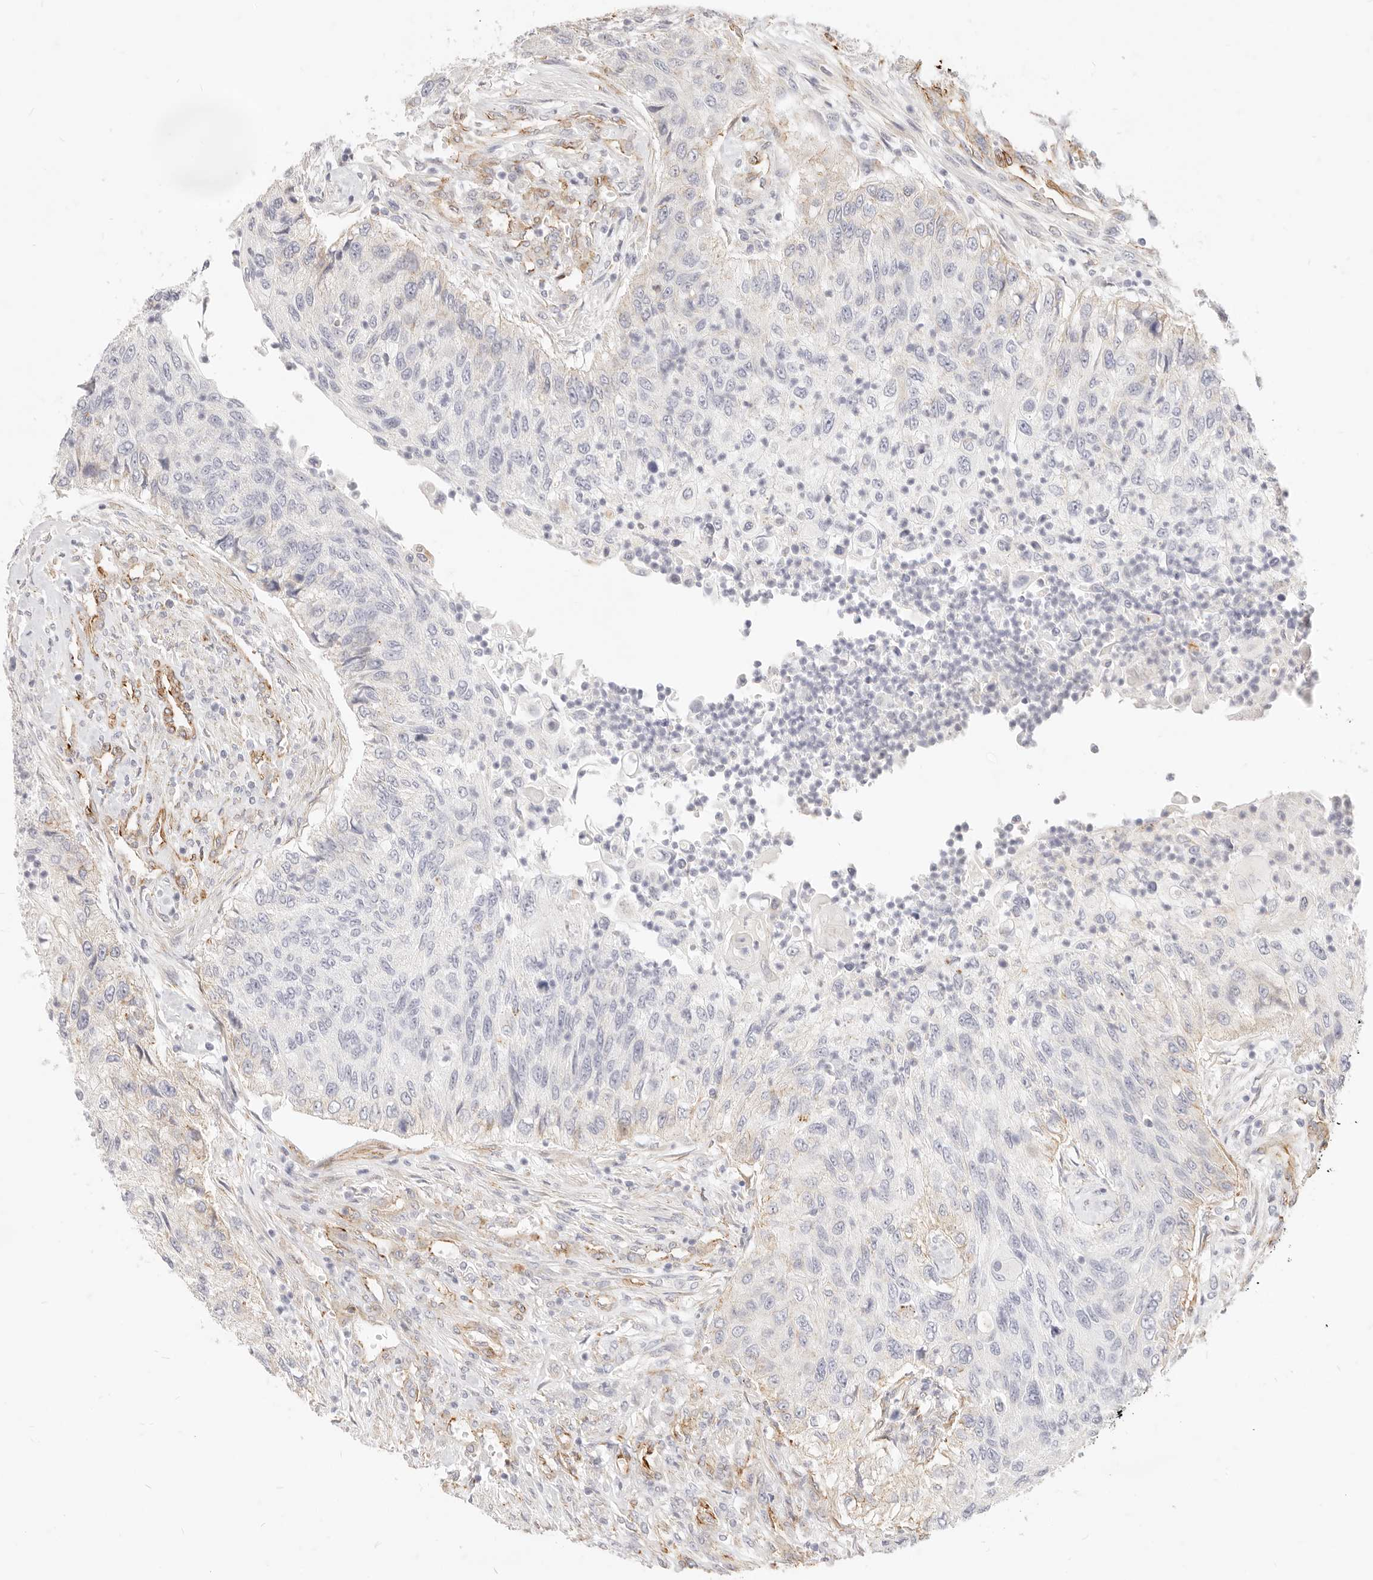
{"staining": {"intensity": "negative", "quantity": "none", "location": "none"}, "tissue": "urothelial cancer", "cell_type": "Tumor cells", "image_type": "cancer", "snomed": [{"axis": "morphology", "description": "Urothelial carcinoma, High grade"}, {"axis": "topography", "description": "Urinary bladder"}], "caption": "The photomicrograph demonstrates no staining of tumor cells in high-grade urothelial carcinoma.", "gene": "NUS1", "patient": {"sex": "female", "age": 60}}